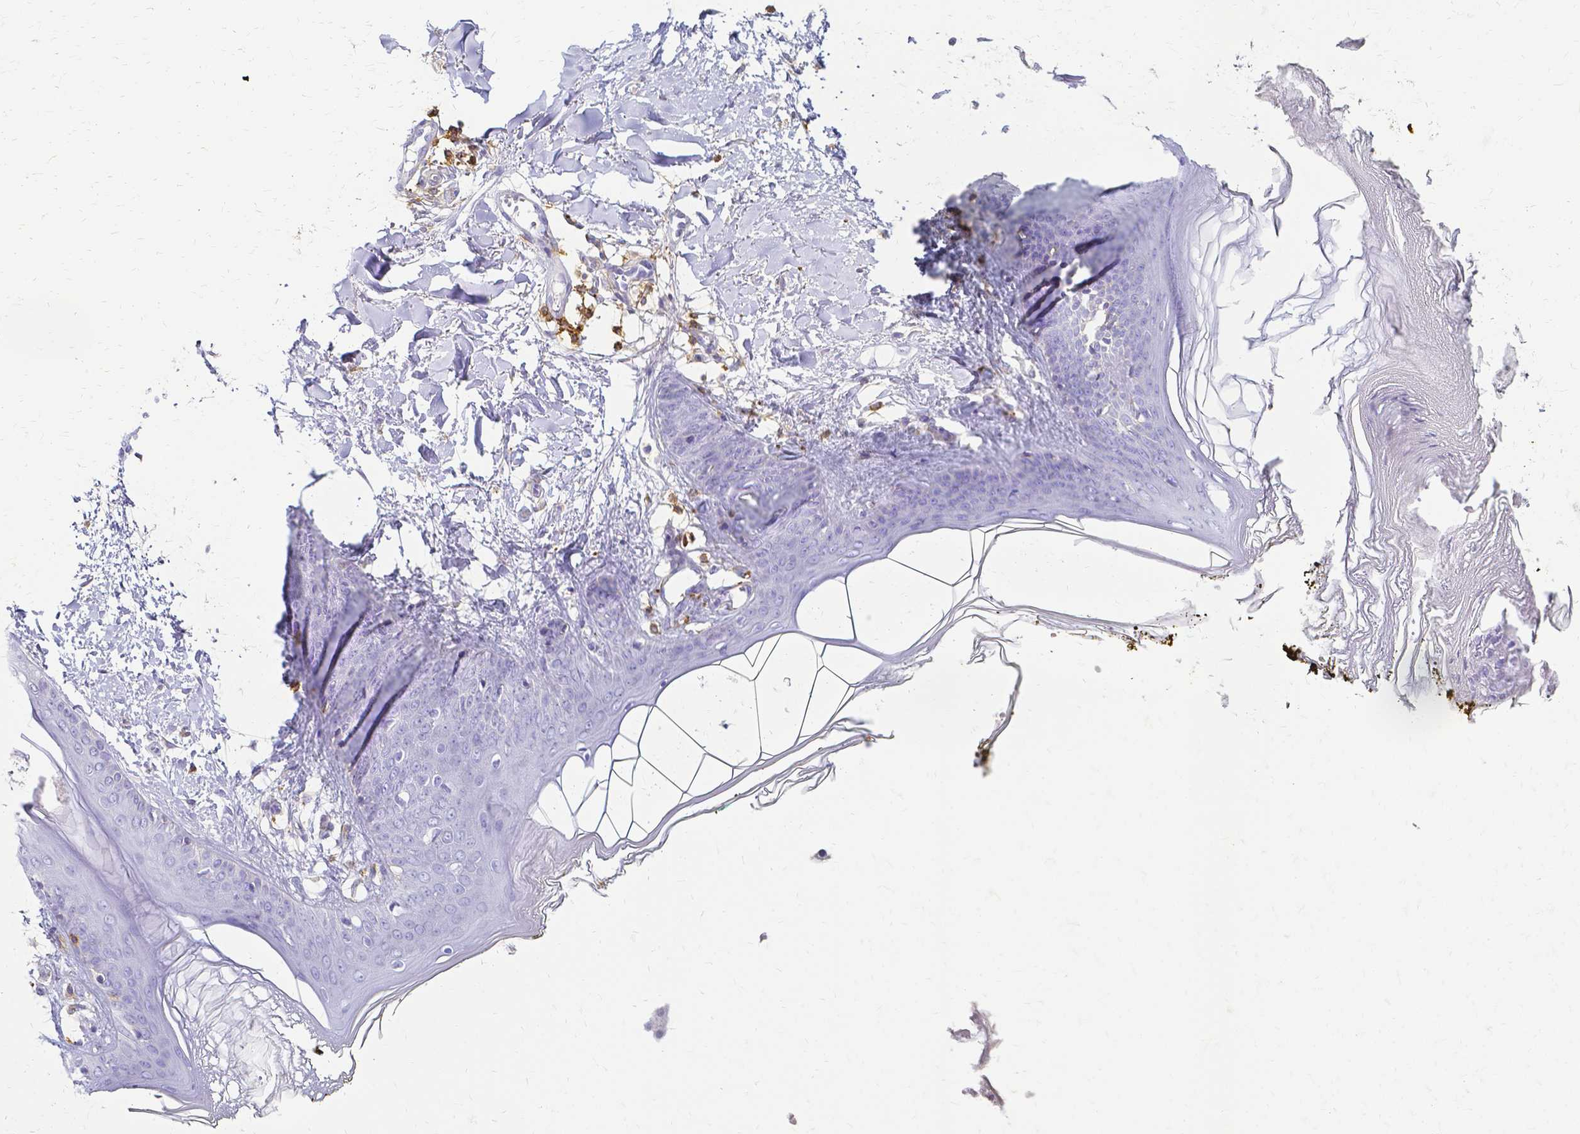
{"staining": {"intensity": "negative", "quantity": "none", "location": "none"}, "tissue": "skin", "cell_type": "Fibroblasts", "image_type": "normal", "snomed": [{"axis": "morphology", "description": "Normal tissue, NOS"}, {"axis": "topography", "description": "Skin"}], "caption": "The photomicrograph displays no significant staining in fibroblasts of skin.", "gene": "HSPA12A", "patient": {"sex": "female", "age": 34}}